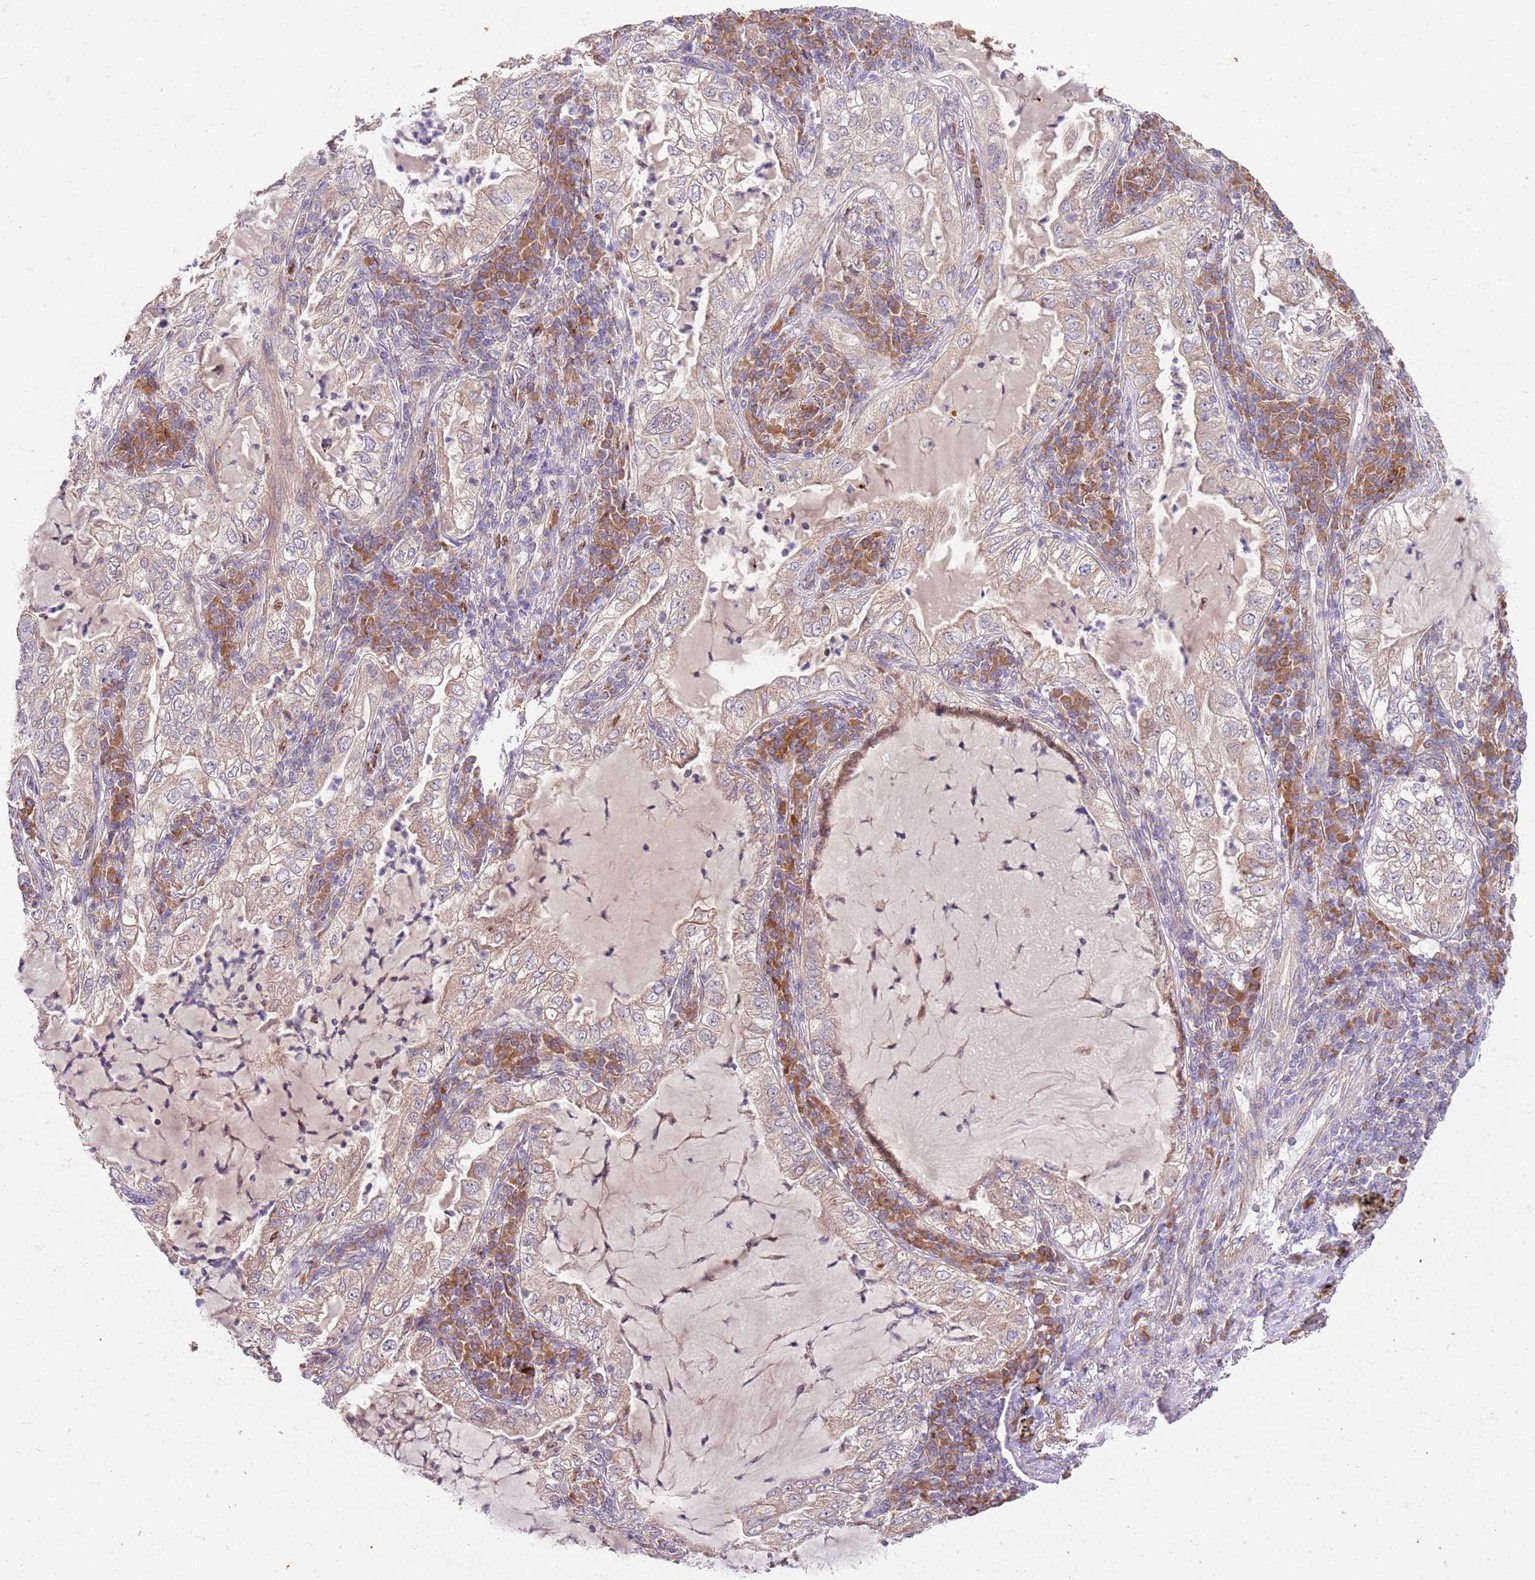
{"staining": {"intensity": "weak", "quantity": ">75%", "location": "cytoplasmic/membranous"}, "tissue": "lung cancer", "cell_type": "Tumor cells", "image_type": "cancer", "snomed": [{"axis": "morphology", "description": "Adenocarcinoma, NOS"}, {"axis": "topography", "description": "Lung"}], "caption": "A brown stain shows weak cytoplasmic/membranous expression of a protein in human lung cancer (adenocarcinoma) tumor cells.", "gene": "OSBP", "patient": {"sex": "female", "age": 73}}